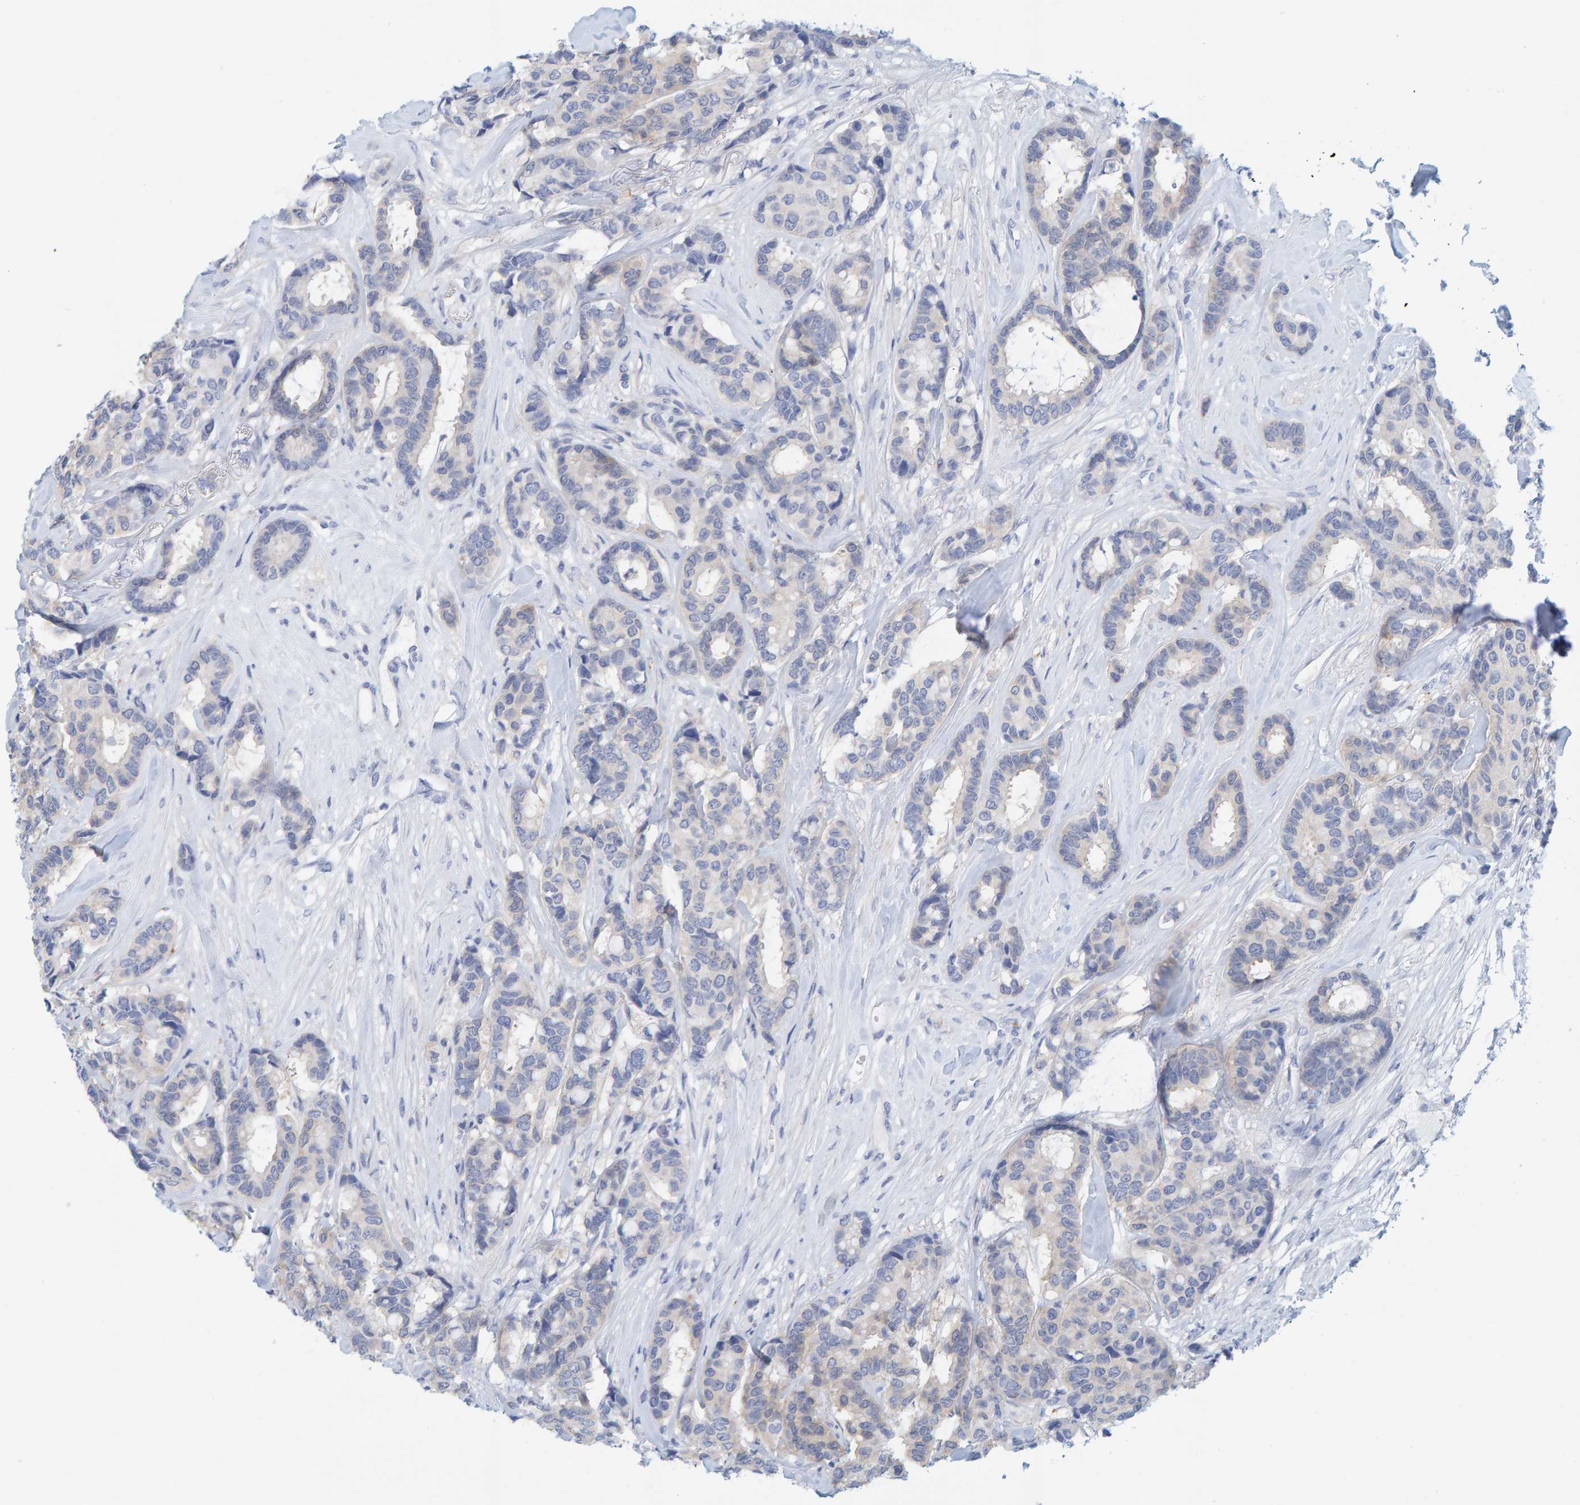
{"staining": {"intensity": "weak", "quantity": "<25%", "location": "cytoplasmic/membranous"}, "tissue": "breast cancer", "cell_type": "Tumor cells", "image_type": "cancer", "snomed": [{"axis": "morphology", "description": "Duct carcinoma"}, {"axis": "topography", "description": "Breast"}], "caption": "Immunohistochemistry (IHC) of human breast cancer reveals no expression in tumor cells.", "gene": "KLHL11", "patient": {"sex": "female", "age": 87}}